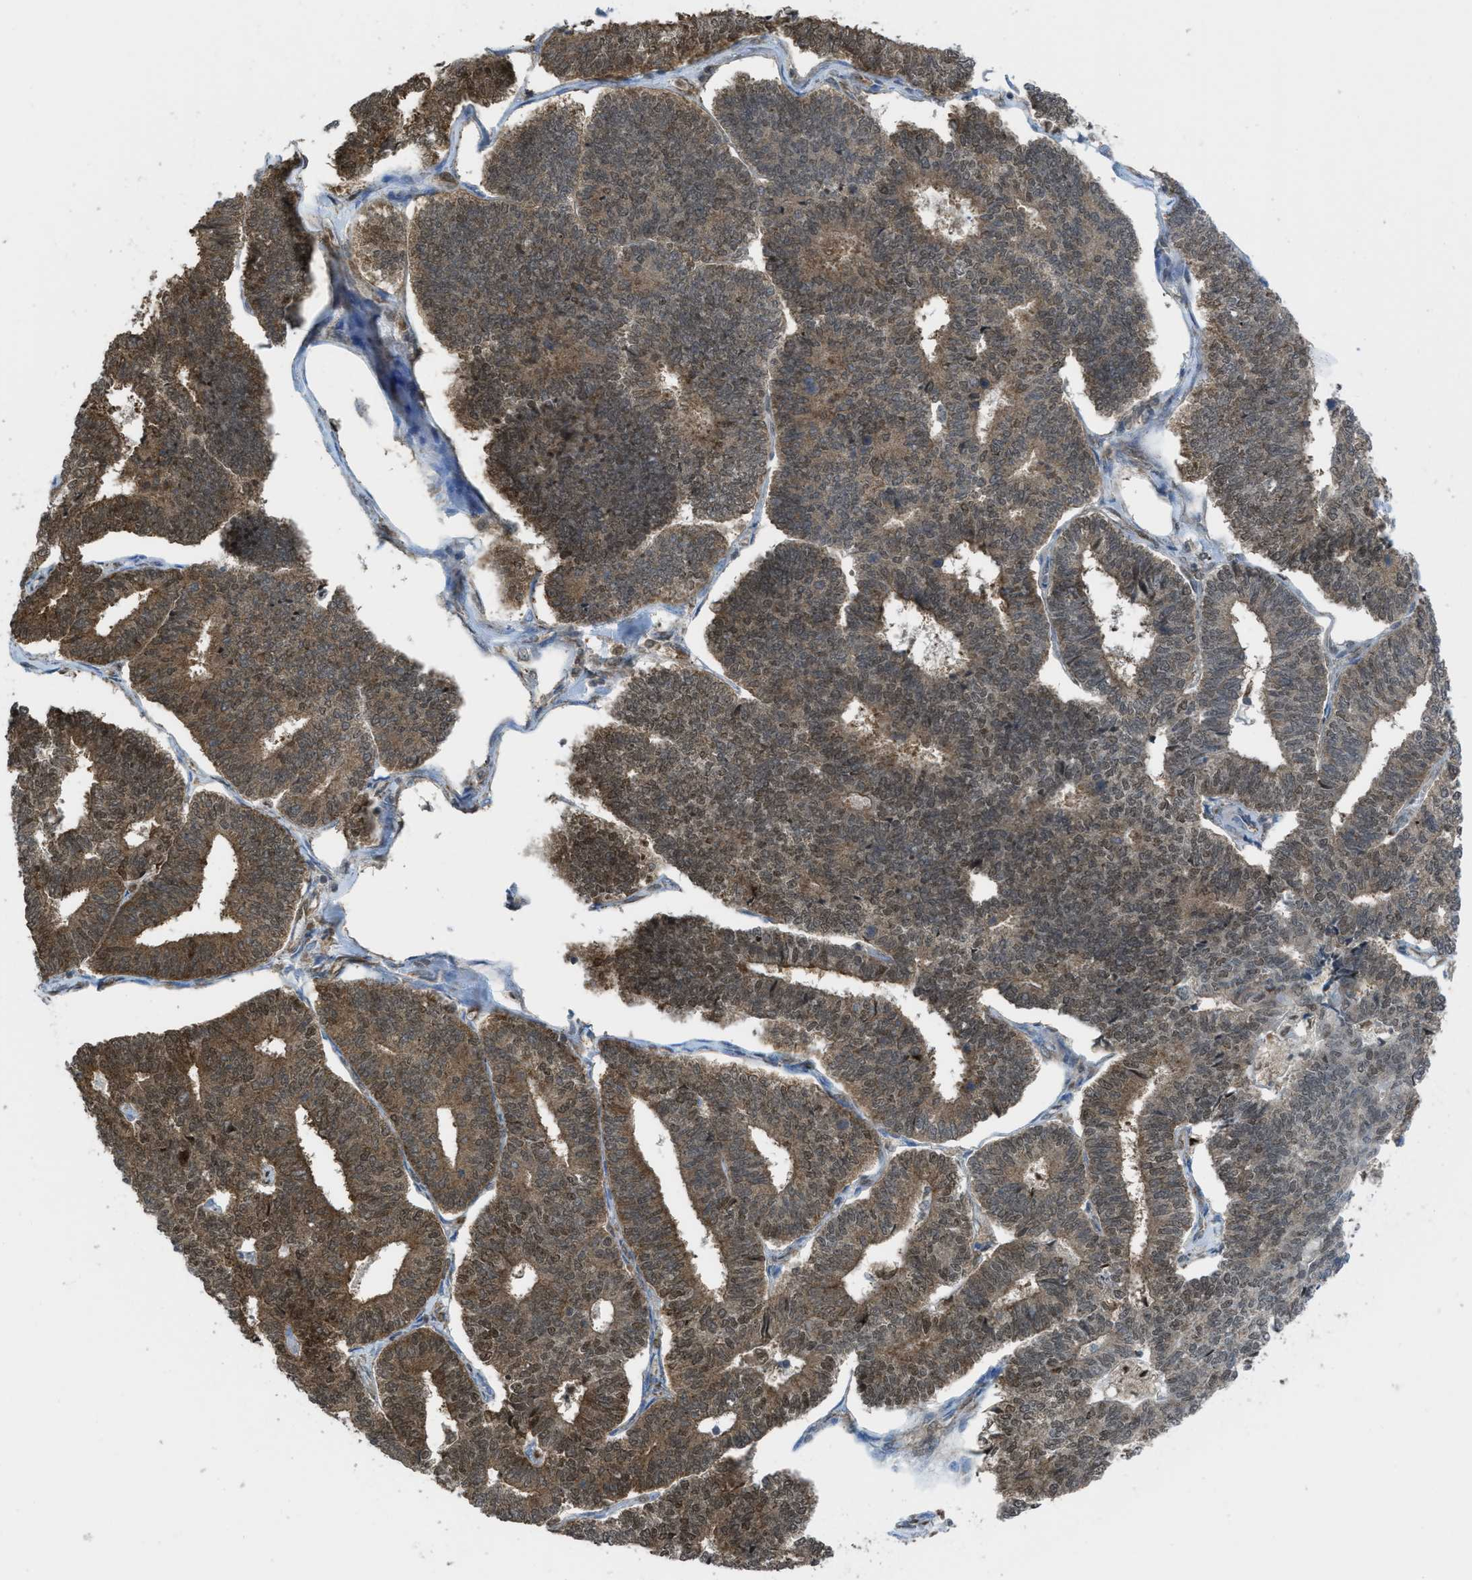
{"staining": {"intensity": "moderate", "quantity": ">75%", "location": "cytoplasmic/membranous,nuclear"}, "tissue": "endometrial cancer", "cell_type": "Tumor cells", "image_type": "cancer", "snomed": [{"axis": "morphology", "description": "Adenocarcinoma, NOS"}, {"axis": "topography", "description": "Endometrium"}], "caption": "There is medium levels of moderate cytoplasmic/membranous and nuclear staining in tumor cells of endometrial cancer (adenocarcinoma), as demonstrated by immunohistochemical staining (brown color).", "gene": "TNPO1", "patient": {"sex": "female", "age": 70}}